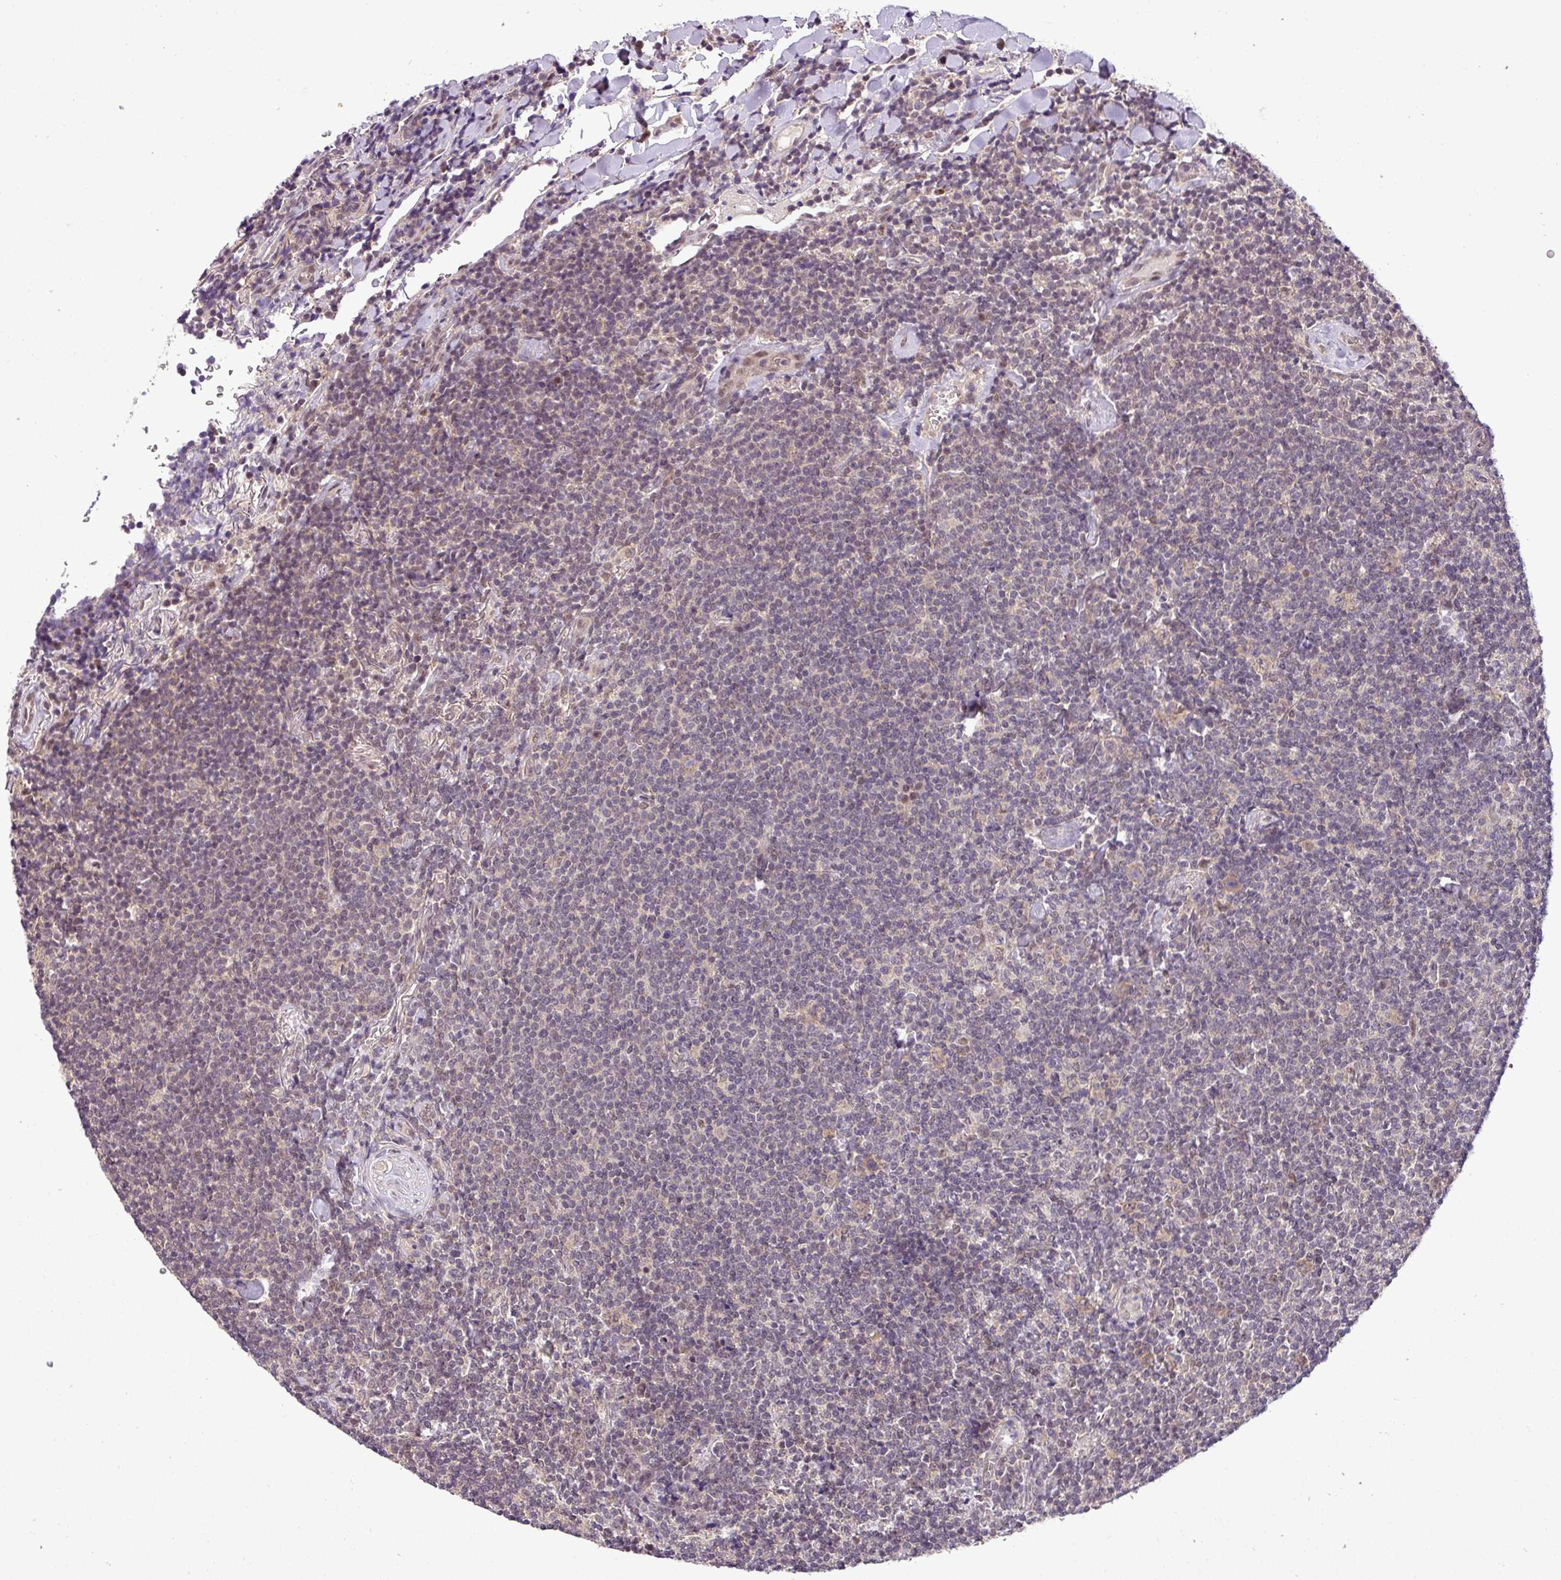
{"staining": {"intensity": "negative", "quantity": "none", "location": "none"}, "tissue": "lymphoma", "cell_type": "Tumor cells", "image_type": "cancer", "snomed": [{"axis": "morphology", "description": "Malignant lymphoma, non-Hodgkin's type, Low grade"}, {"axis": "topography", "description": "Lung"}], "caption": "High magnification brightfield microscopy of malignant lymphoma, non-Hodgkin's type (low-grade) stained with DAB (3,3'-diaminobenzidine) (brown) and counterstained with hematoxylin (blue): tumor cells show no significant expression.", "gene": "MFHAS1", "patient": {"sex": "female", "age": 71}}